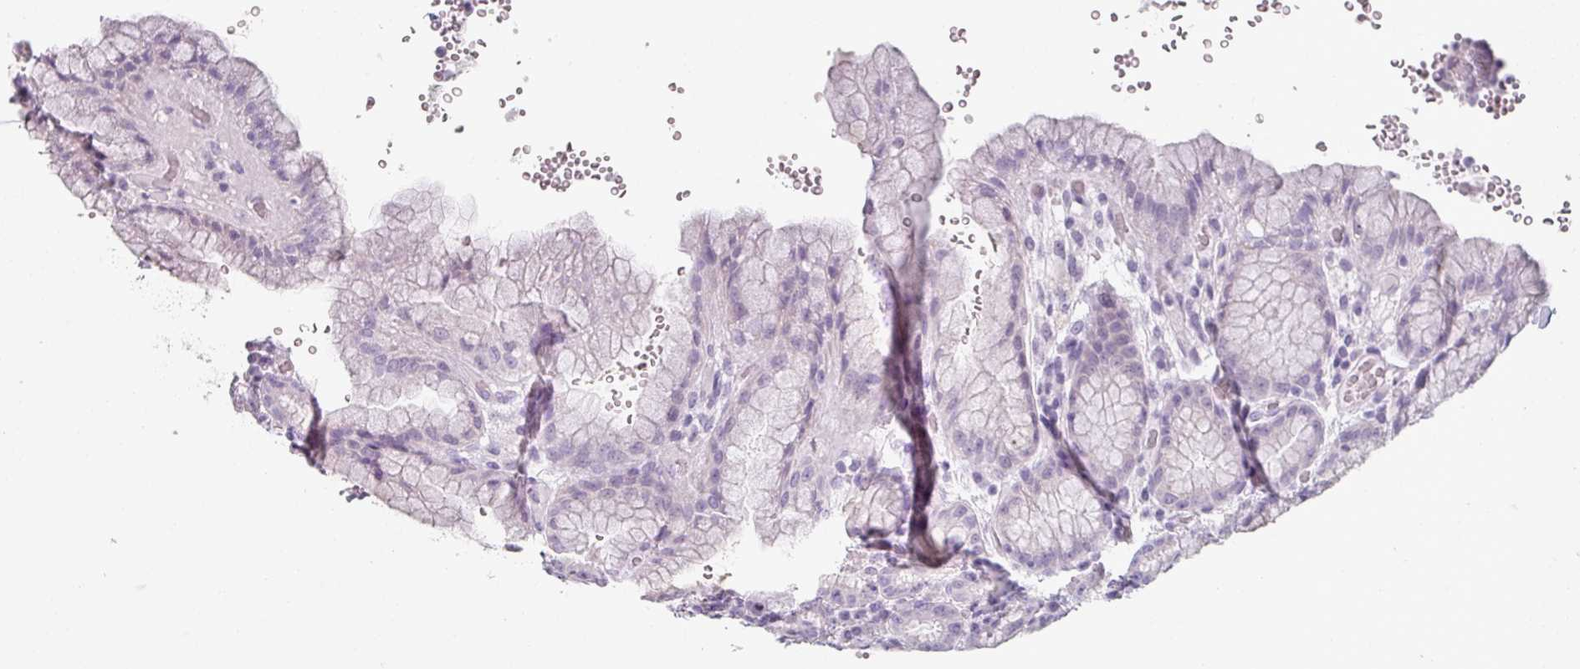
{"staining": {"intensity": "negative", "quantity": "none", "location": "none"}, "tissue": "stomach", "cell_type": "Glandular cells", "image_type": "normal", "snomed": [{"axis": "morphology", "description": "Normal tissue, NOS"}, {"axis": "topography", "description": "Stomach, upper"}], "caption": "An immunohistochemistry micrograph of unremarkable stomach is shown. There is no staining in glandular cells of stomach.", "gene": "SFTPA1", "patient": {"sex": "male", "age": 52}}